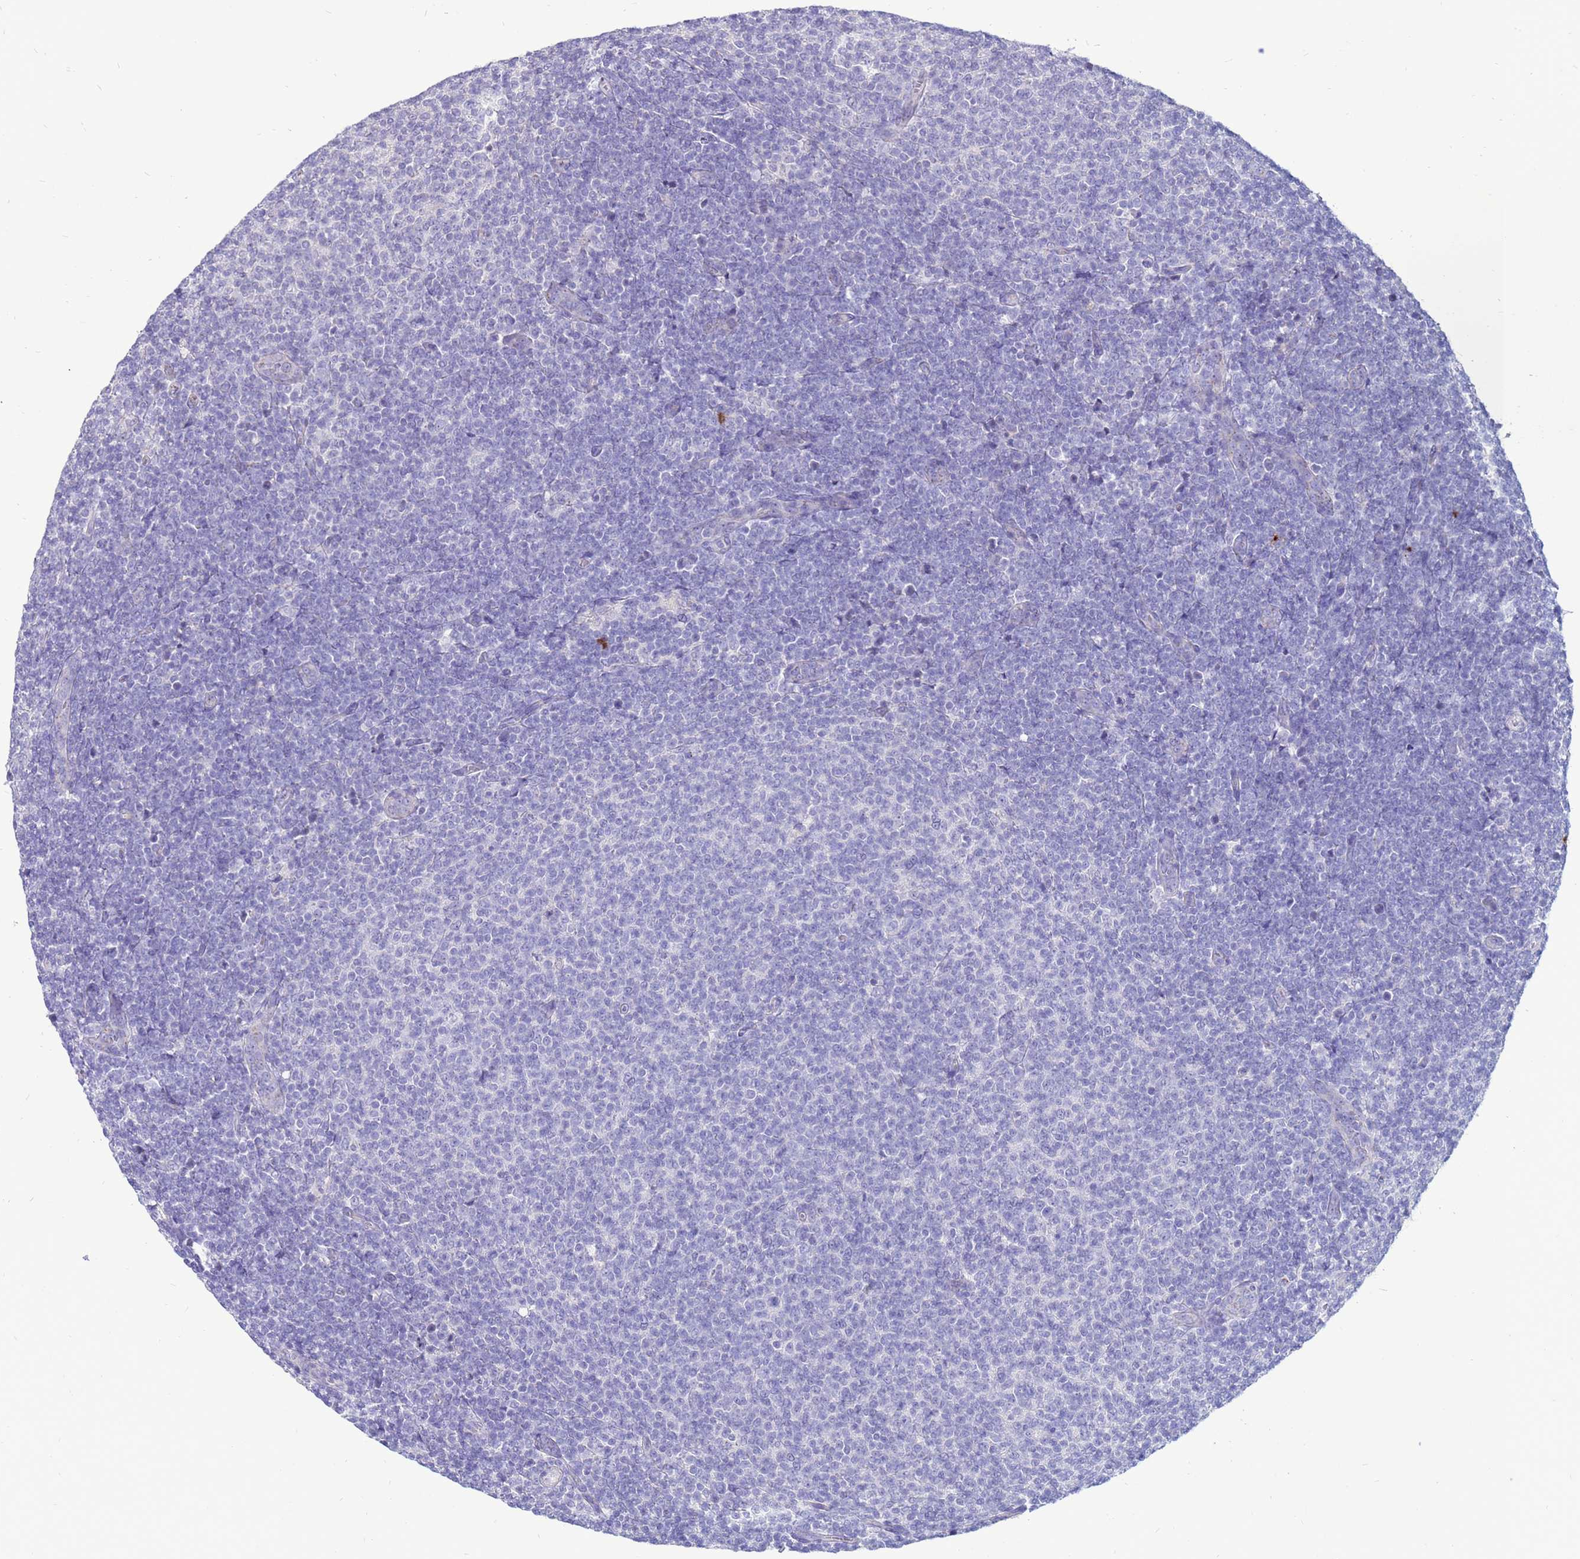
{"staining": {"intensity": "negative", "quantity": "none", "location": "none"}, "tissue": "lymphoma", "cell_type": "Tumor cells", "image_type": "cancer", "snomed": [{"axis": "morphology", "description": "Malignant lymphoma, non-Hodgkin's type, Low grade"}, {"axis": "topography", "description": "Lymph node"}], "caption": "Tumor cells show no significant protein staining in lymphoma.", "gene": "PDE10A", "patient": {"sex": "male", "age": 66}}